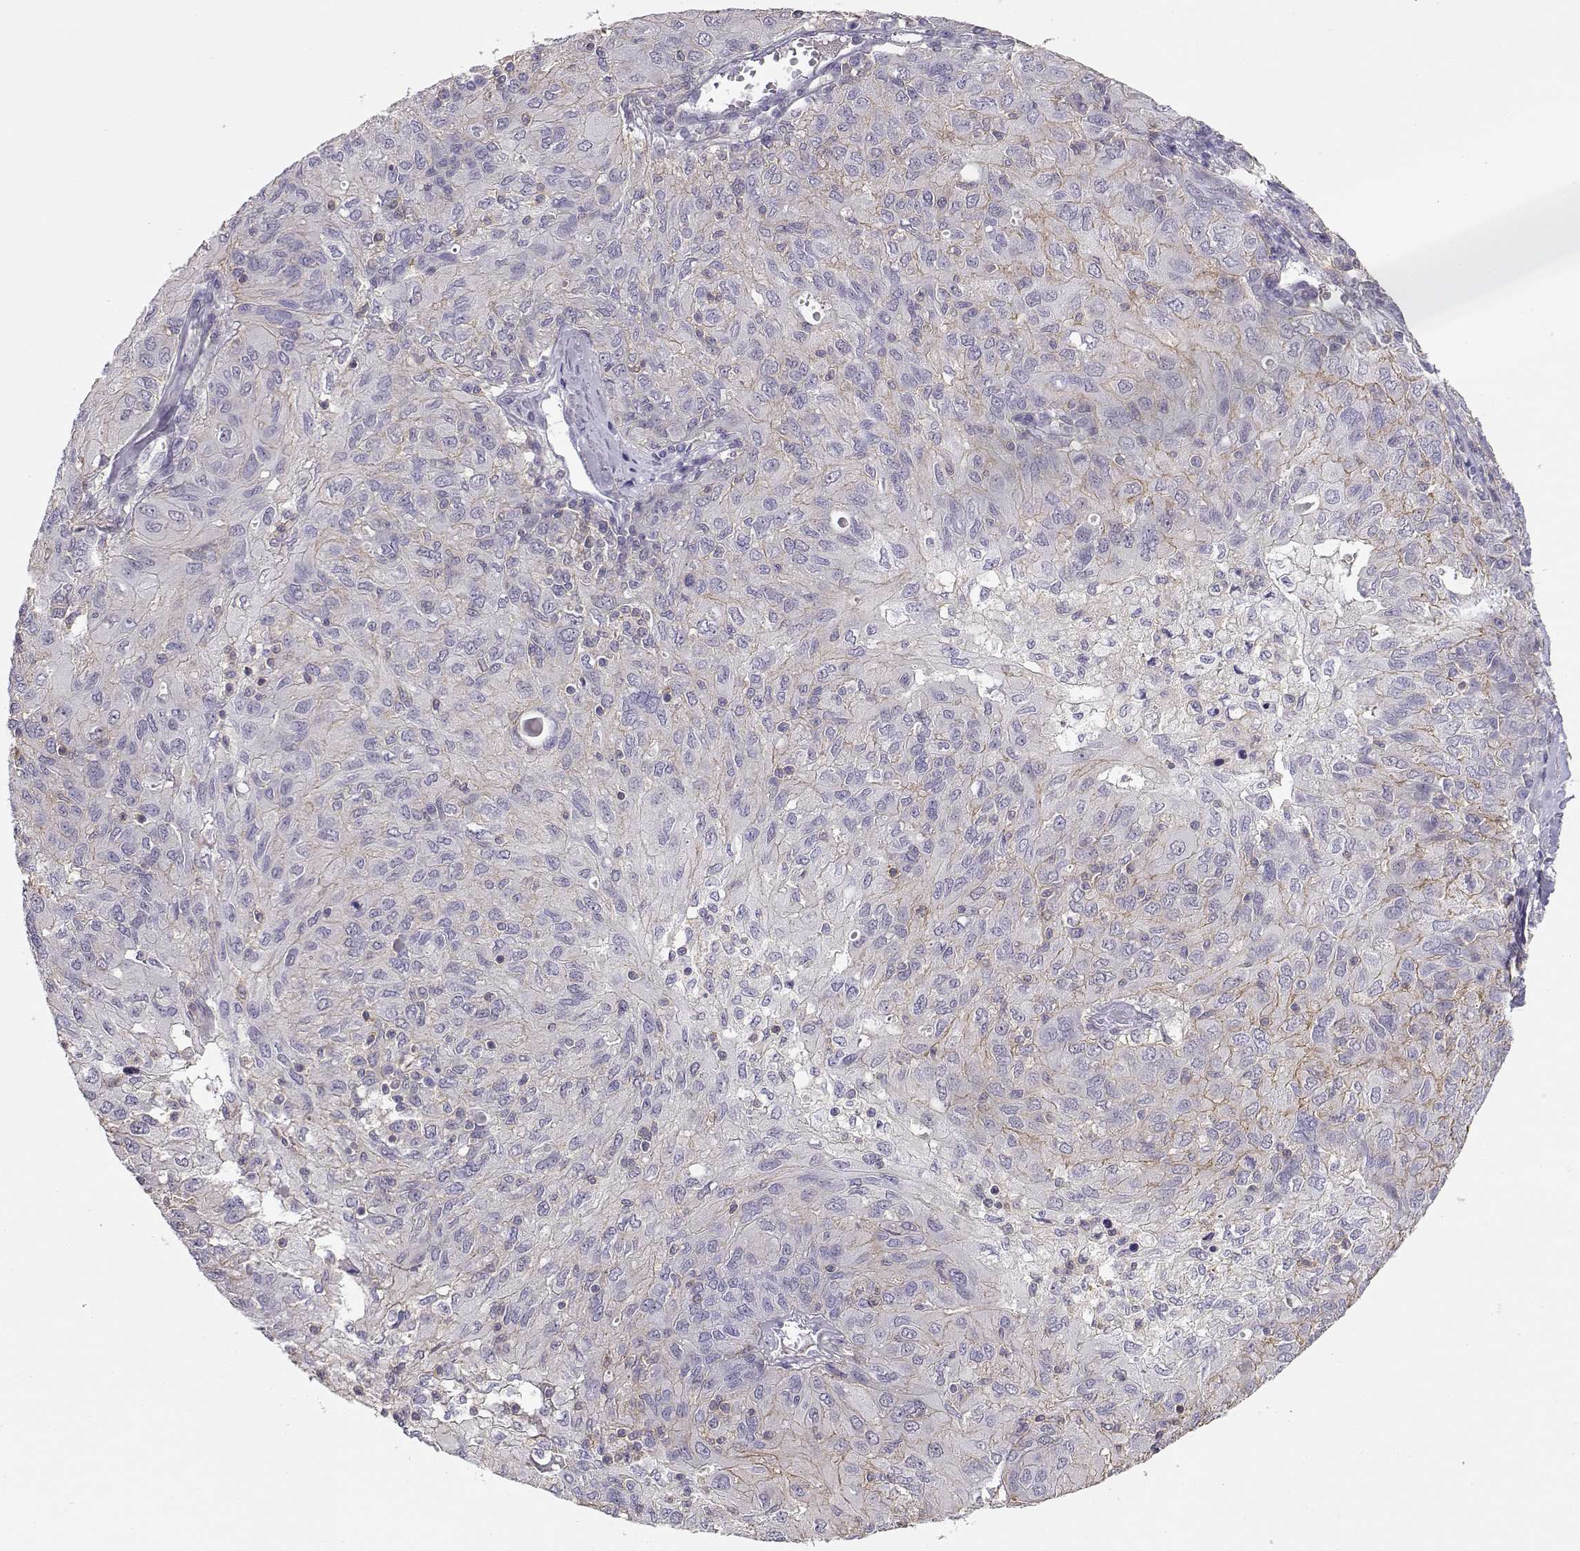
{"staining": {"intensity": "weak", "quantity": "<25%", "location": "cytoplasmic/membranous"}, "tissue": "ovarian cancer", "cell_type": "Tumor cells", "image_type": "cancer", "snomed": [{"axis": "morphology", "description": "Carcinoma, endometroid"}, {"axis": "topography", "description": "Ovary"}], "caption": "Endometroid carcinoma (ovarian) stained for a protein using IHC exhibits no staining tumor cells.", "gene": "DAPL1", "patient": {"sex": "female", "age": 50}}